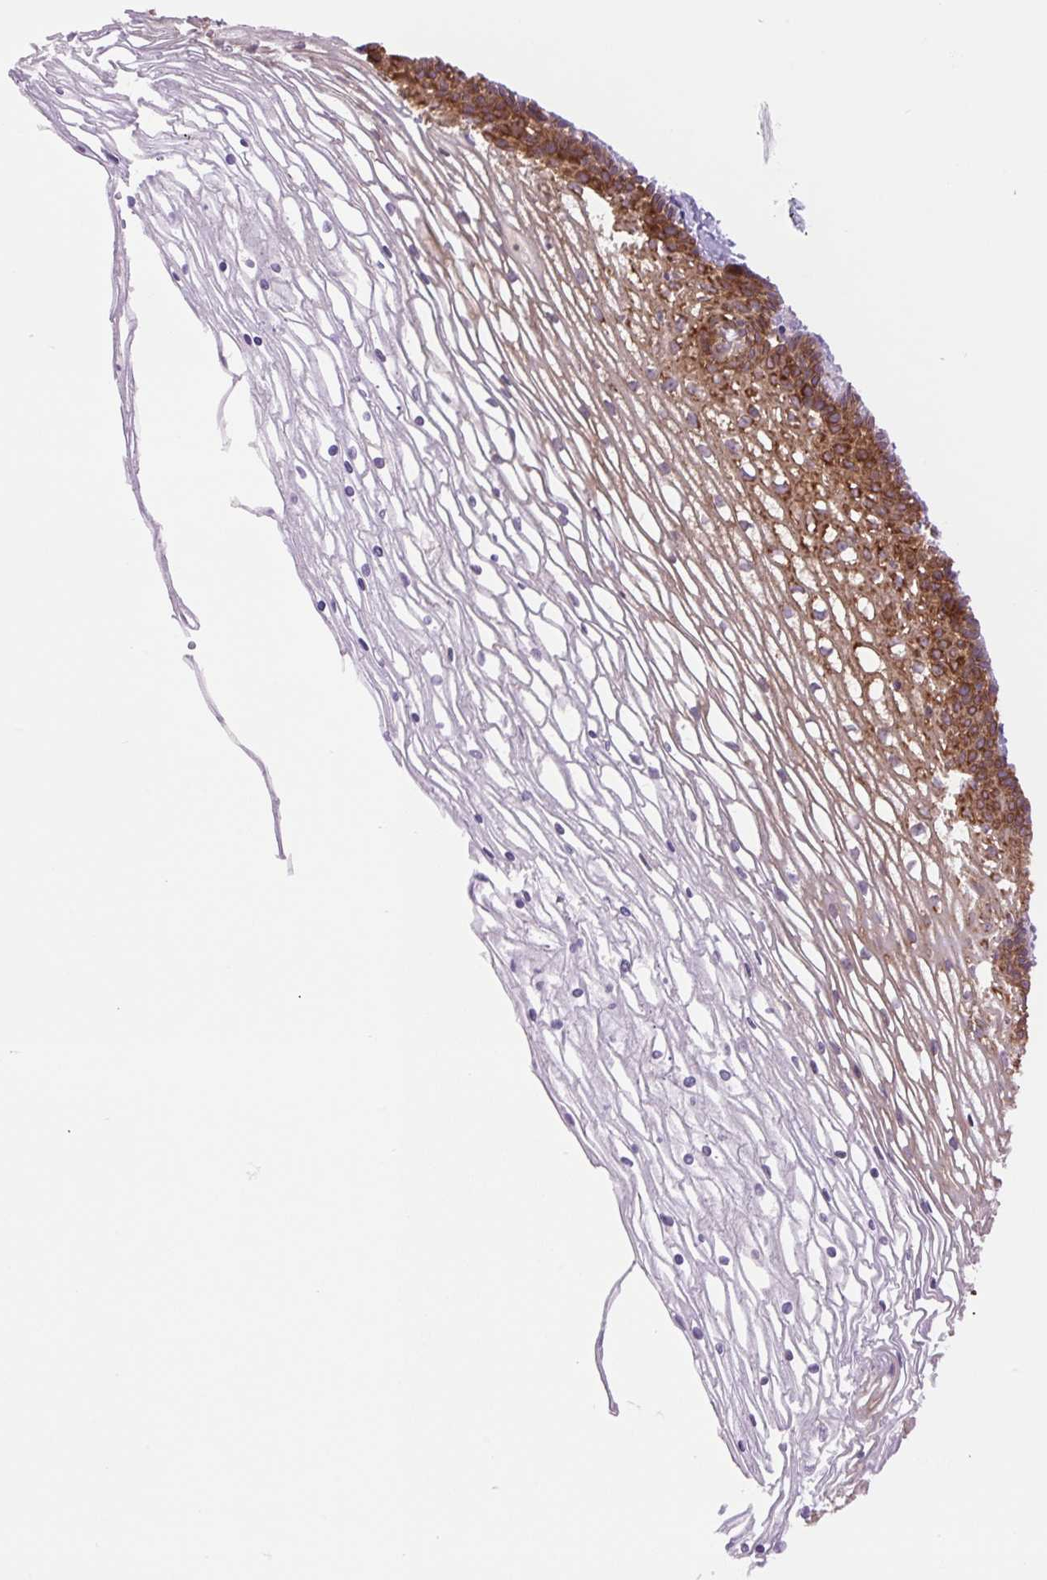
{"staining": {"intensity": "moderate", "quantity": ">75%", "location": "cytoplasmic/membranous"}, "tissue": "cervix", "cell_type": "Glandular cells", "image_type": "normal", "snomed": [{"axis": "morphology", "description": "Normal tissue, NOS"}, {"axis": "topography", "description": "Cervix"}], "caption": "A brown stain shows moderate cytoplasmic/membranous expression of a protein in glandular cells of unremarkable cervix. (IHC, brightfield microscopy, high magnification).", "gene": "MINK1", "patient": {"sex": "female", "age": 36}}